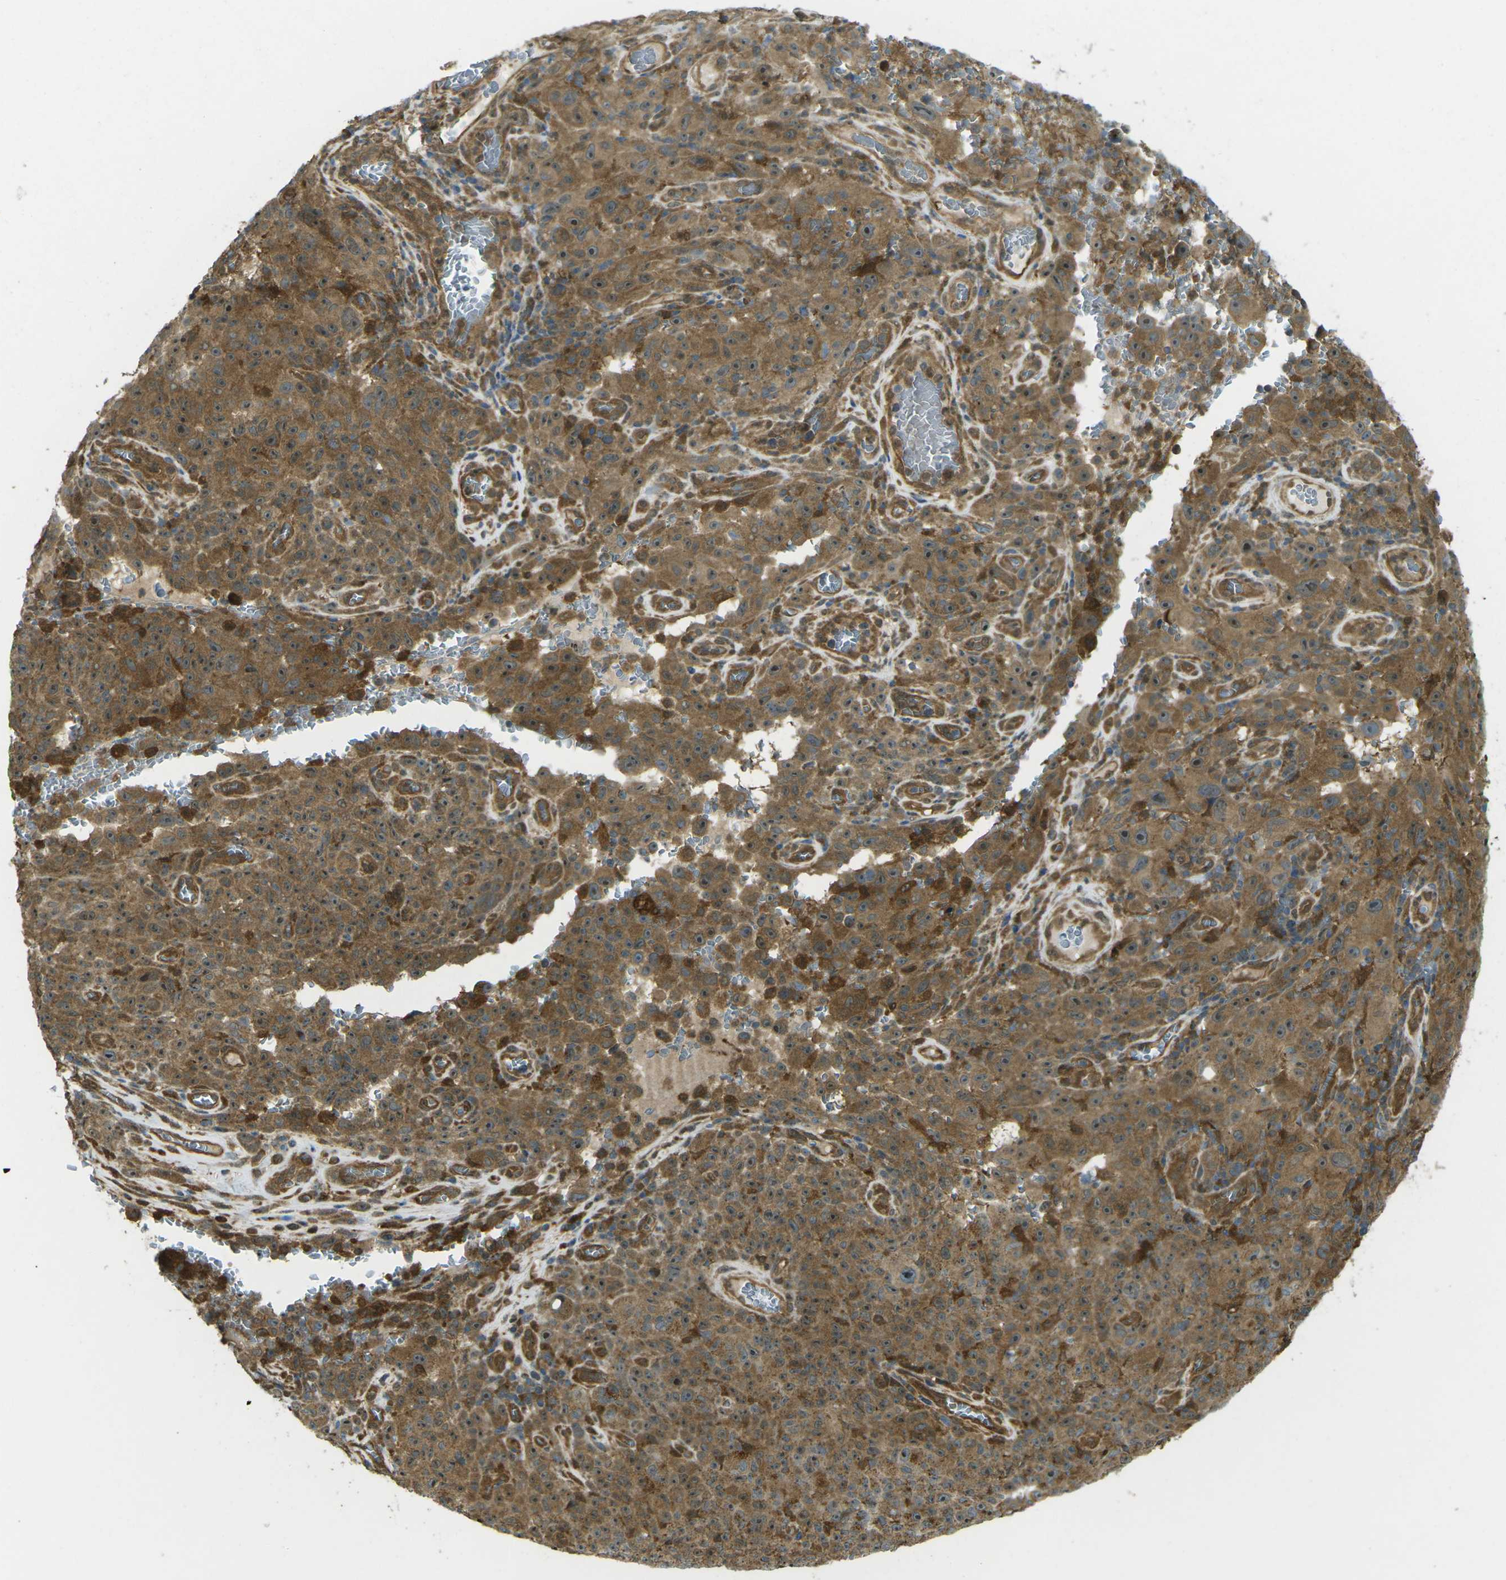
{"staining": {"intensity": "moderate", "quantity": ">75%", "location": "cytoplasmic/membranous"}, "tissue": "melanoma", "cell_type": "Tumor cells", "image_type": "cancer", "snomed": [{"axis": "morphology", "description": "Malignant melanoma, NOS"}, {"axis": "topography", "description": "Skin"}], "caption": "There is medium levels of moderate cytoplasmic/membranous staining in tumor cells of malignant melanoma, as demonstrated by immunohistochemical staining (brown color).", "gene": "CHMP3", "patient": {"sex": "female", "age": 82}}